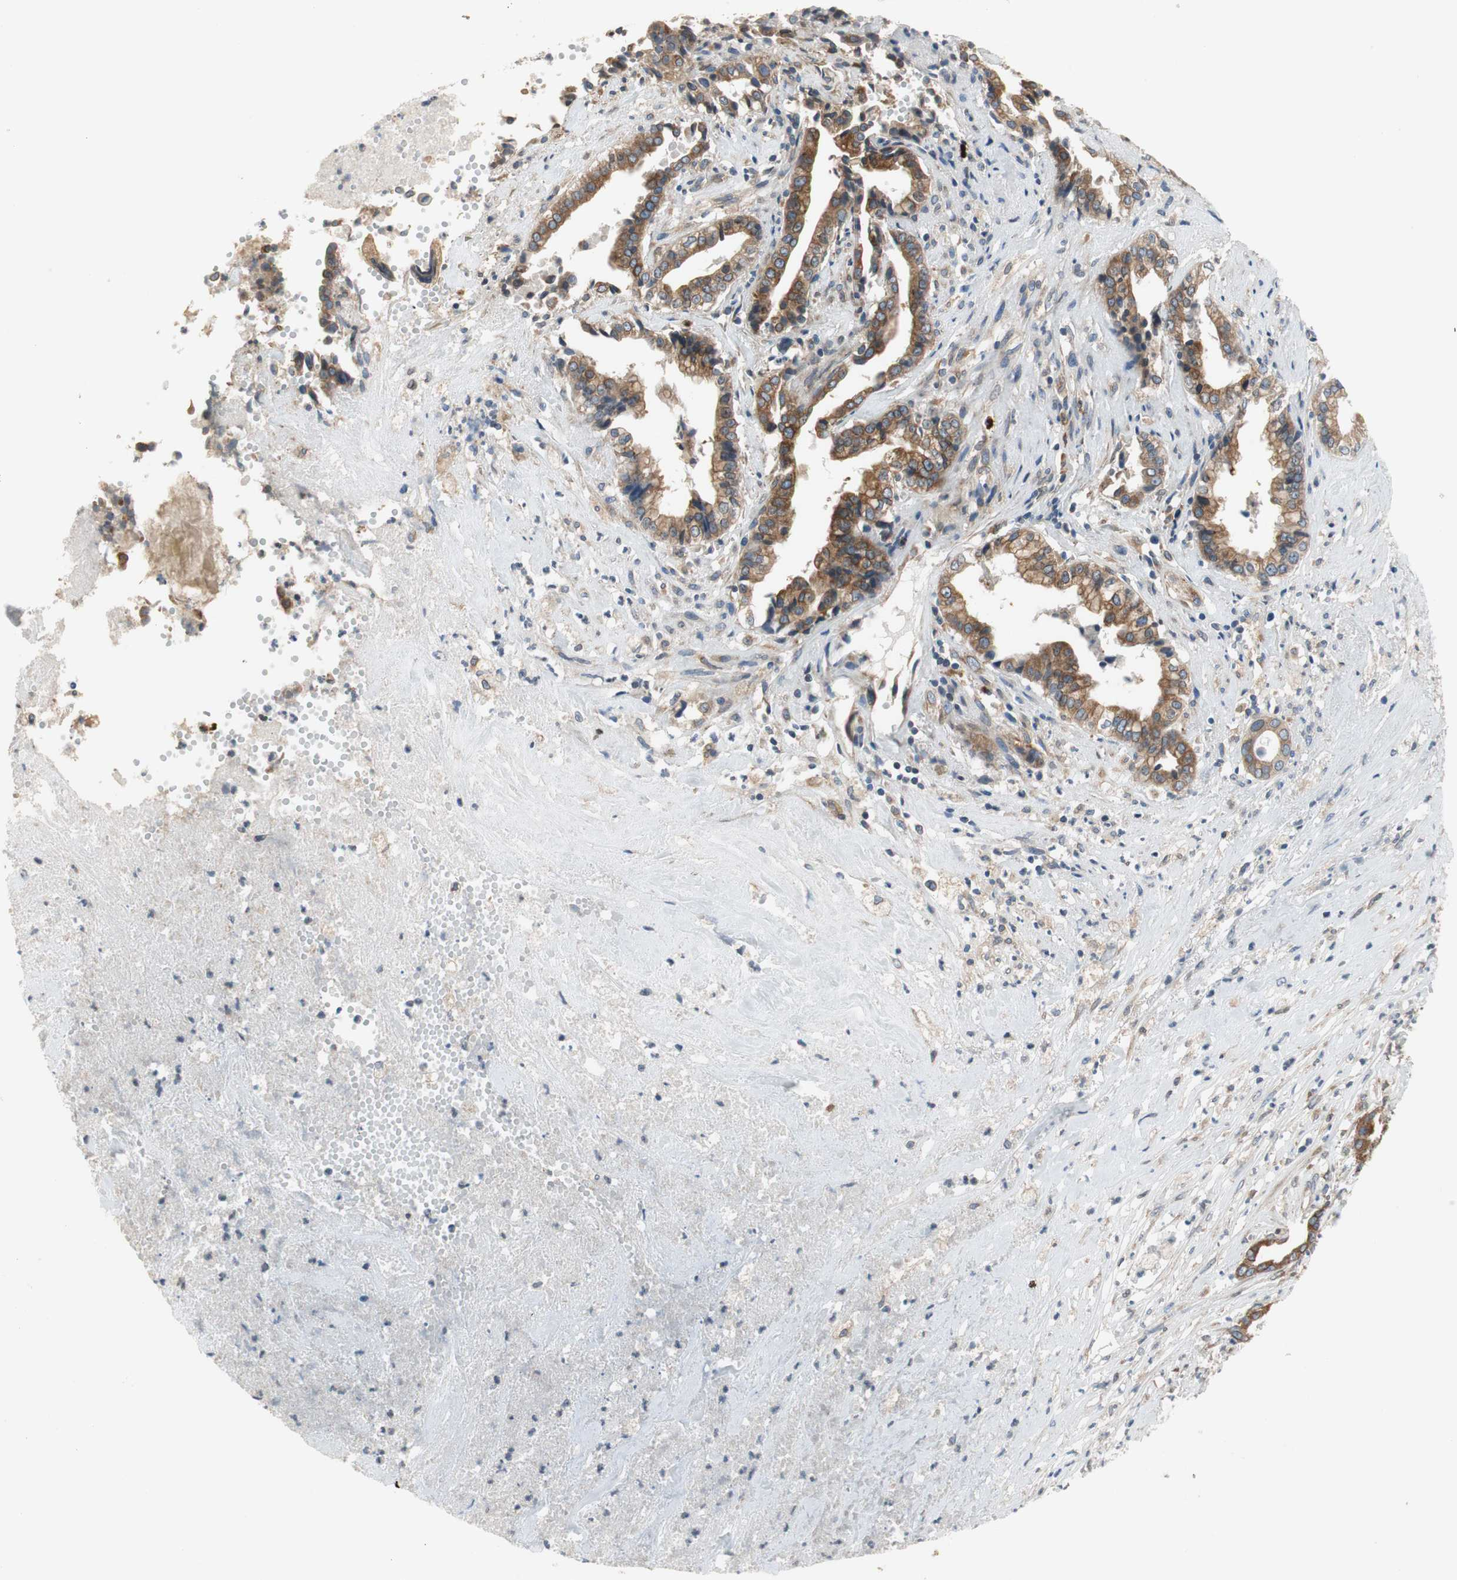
{"staining": {"intensity": "moderate", "quantity": ">75%", "location": "cytoplasmic/membranous"}, "tissue": "liver cancer", "cell_type": "Tumor cells", "image_type": "cancer", "snomed": [{"axis": "morphology", "description": "Cholangiocarcinoma"}, {"axis": "topography", "description": "Liver"}], "caption": "Immunohistochemical staining of liver cancer (cholangiocarcinoma) exhibits medium levels of moderate cytoplasmic/membranous expression in about >75% of tumor cells.", "gene": "CLCC1", "patient": {"sex": "female", "age": 61}}